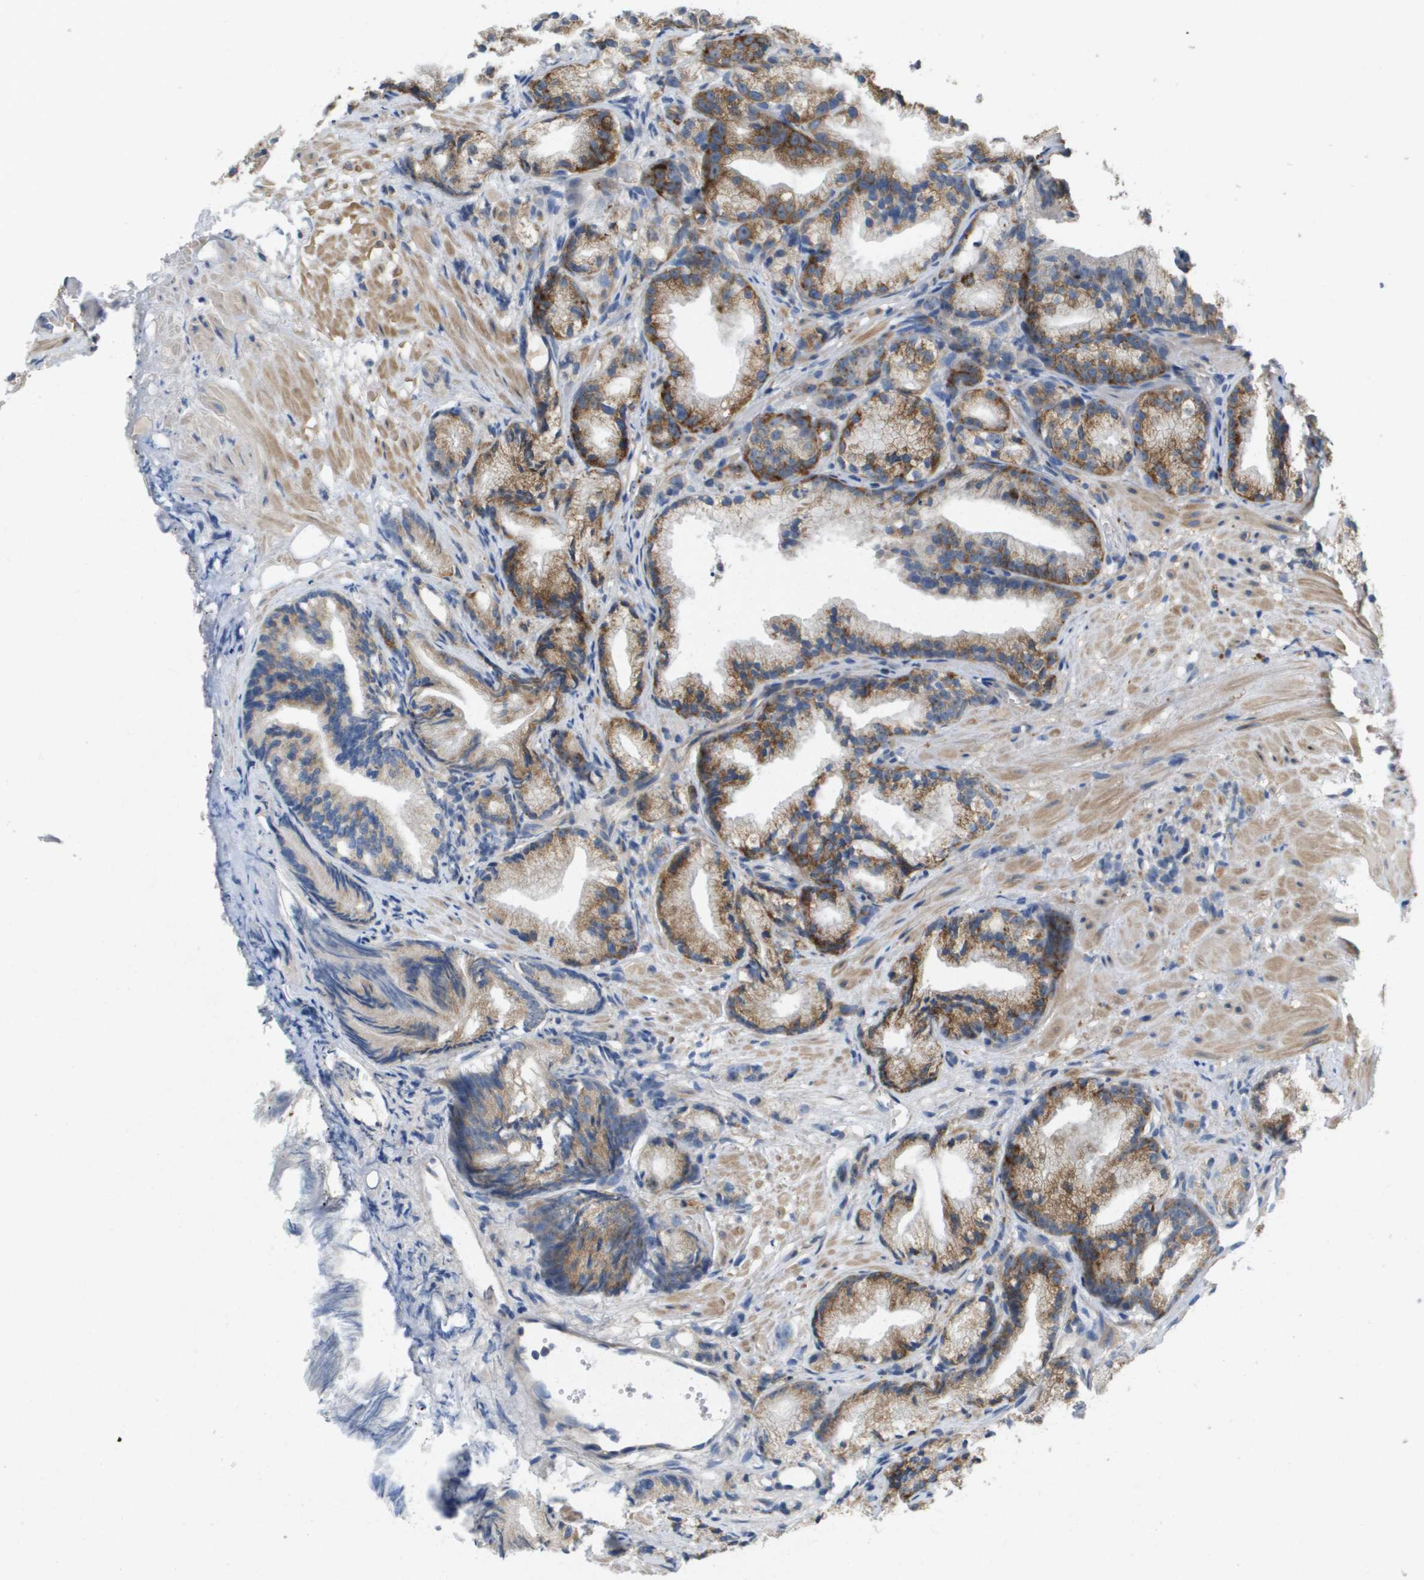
{"staining": {"intensity": "moderate", "quantity": ">75%", "location": "cytoplasmic/membranous"}, "tissue": "prostate cancer", "cell_type": "Tumor cells", "image_type": "cancer", "snomed": [{"axis": "morphology", "description": "Adenocarcinoma, Low grade"}, {"axis": "topography", "description": "Prostate"}], "caption": "An image showing moderate cytoplasmic/membranous expression in about >75% of tumor cells in prostate adenocarcinoma (low-grade), as visualized by brown immunohistochemical staining.", "gene": "B3GNT5", "patient": {"sex": "male", "age": 89}}